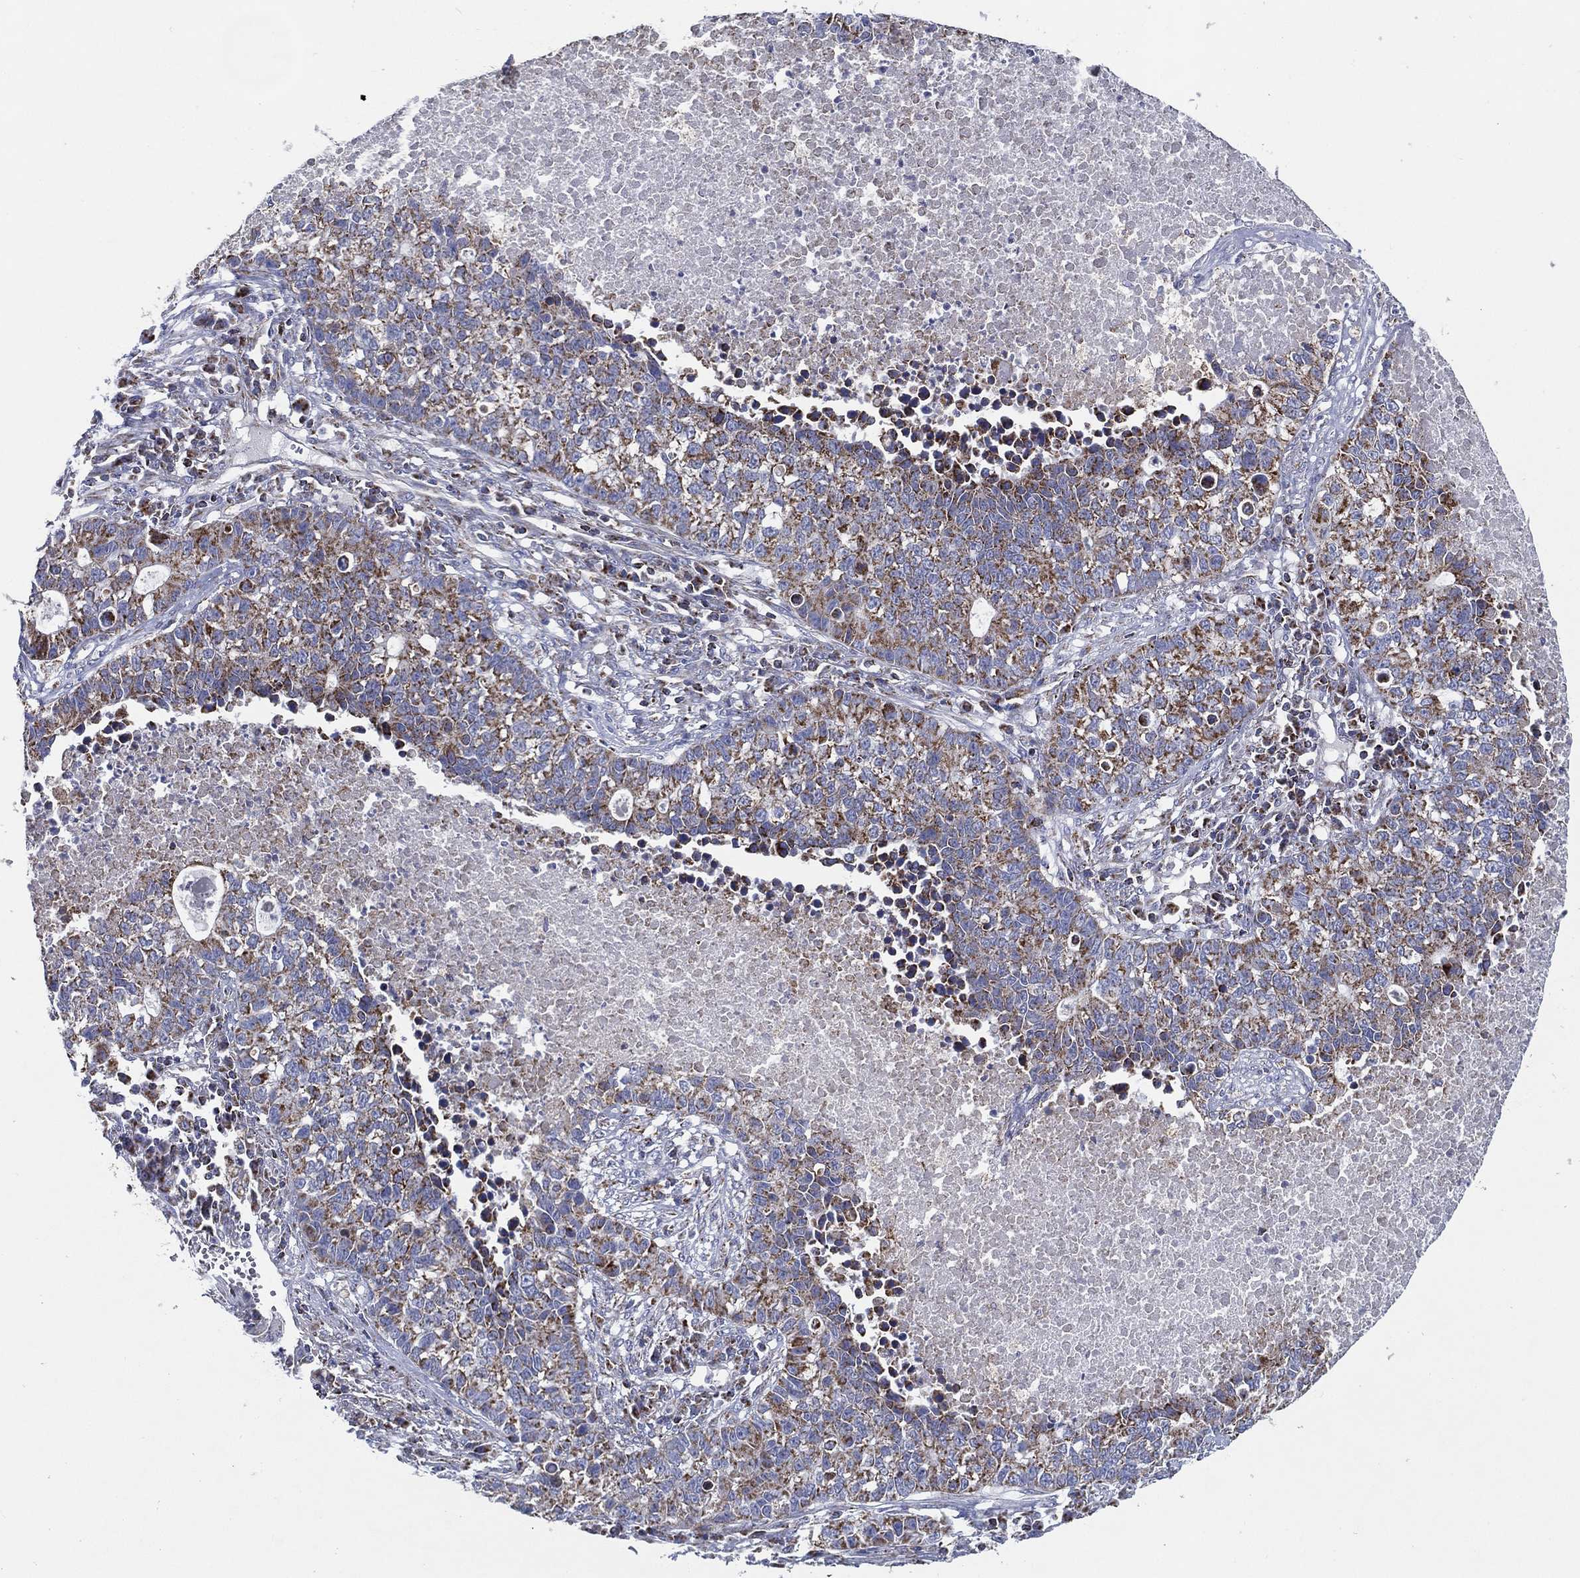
{"staining": {"intensity": "moderate", "quantity": "25%-75%", "location": "cytoplasmic/membranous"}, "tissue": "lung cancer", "cell_type": "Tumor cells", "image_type": "cancer", "snomed": [{"axis": "morphology", "description": "Adenocarcinoma, NOS"}, {"axis": "topography", "description": "Lung"}], "caption": "Lung cancer (adenocarcinoma) stained with DAB (3,3'-diaminobenzidine) immunohistochemistry reveals medium levels of moderate cytoplasmic/membranous staining in approximately 25%-75% of tumor cells.", "gene": "SFXN1", "patient": {"sex": "male", "age": 57}}